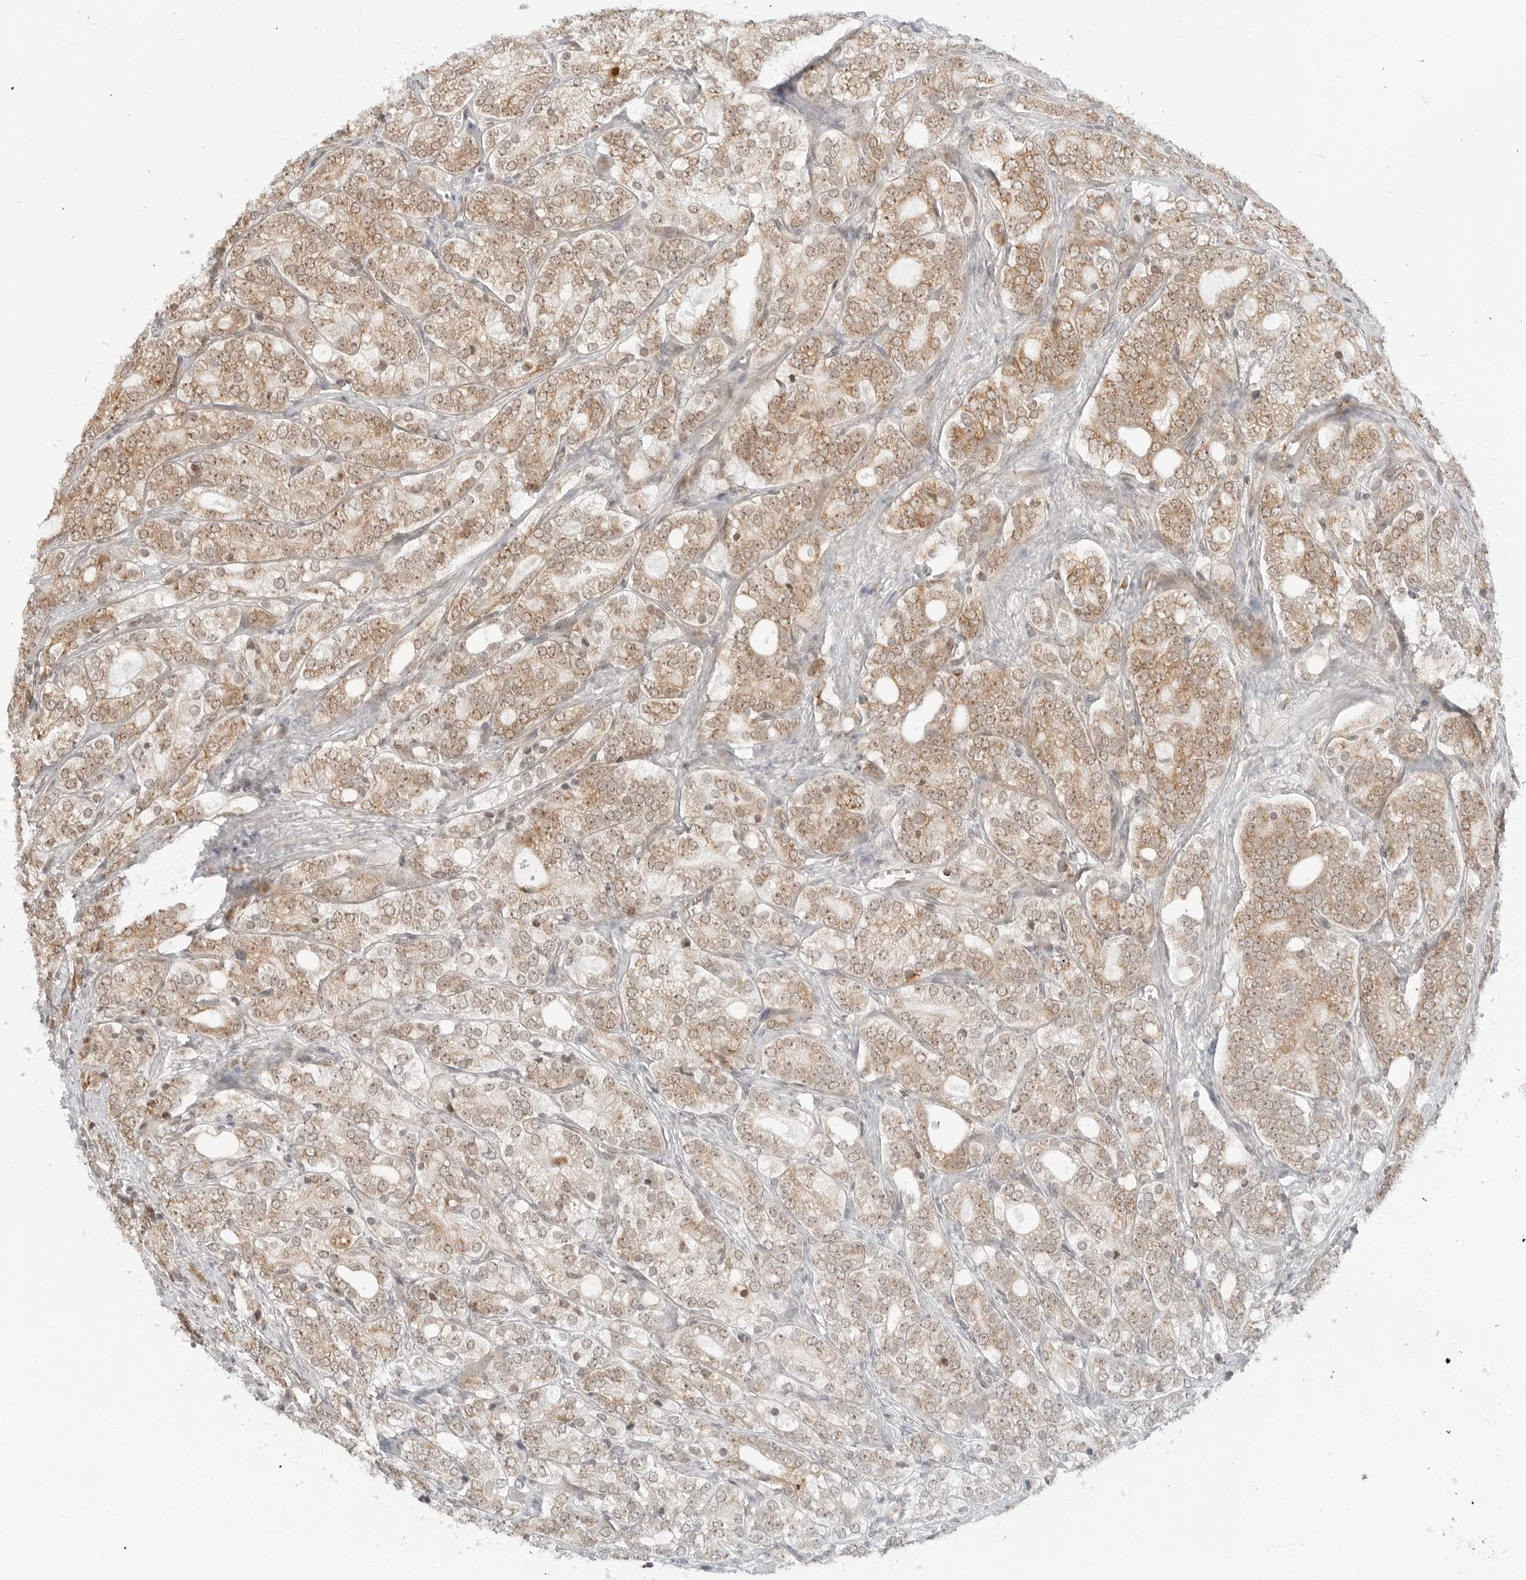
{"staining": {"intensity": "moderate", "quantity": "25%-75%", "location": "cytoplasmic/membranous,nuclear"}, "tissue": "prostate cancer", "cell_type": "Tumor cells", "image_type": "cancer", "snomed": [{"axis": "morphology", "description": "Adenocarcinoma, High grade"}, {"axis": "topography", "description": "Prostate"}], "caption": "A brown stain shows moderate cytoplasmic/membranous and nuclear staining of a protein in prostate high-grade adenocarcinoma tumor cells. (IHC, brightfield microscopy, high magnification).", "gene": "POLR3GL", "patient": {"sex": "male", "age": 57}}